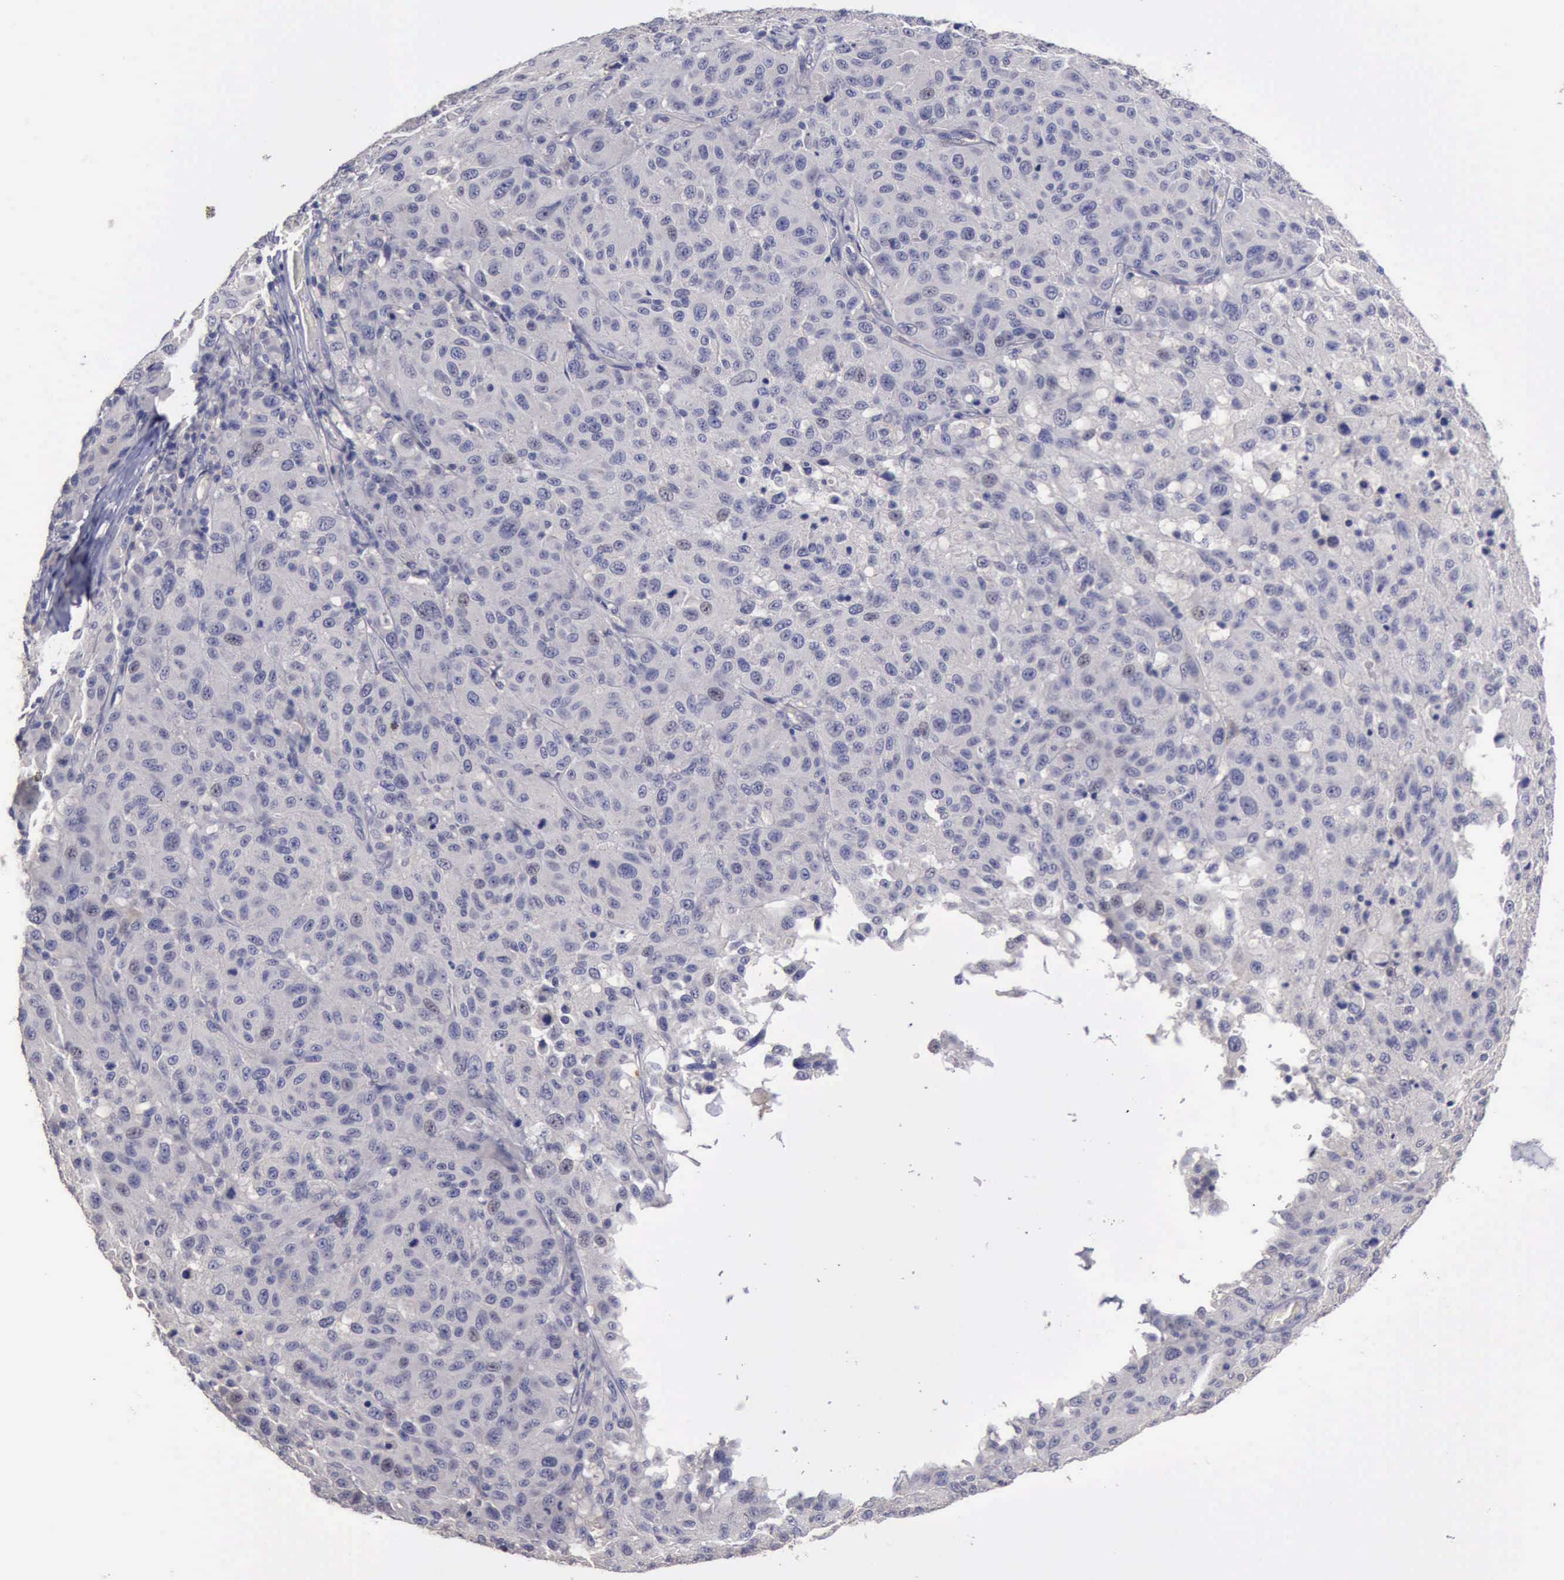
{"staining": {"intensity": "negative", "quantity": "none", "location": "none"}, "tissue": "melanoma", "cell_type": "Tumor cells", "image_type": "cancer", "snomed": [{"axis": "morphology", "description": "Malignant melanoma, NOS"}, {"axis": "topography", "description": "Skin"}], "caption": "Image shows no significant protein staining in tumor cells of melanoma.", "gene": "PHKA1", "patient": {"sex": "female", "age": 77}}